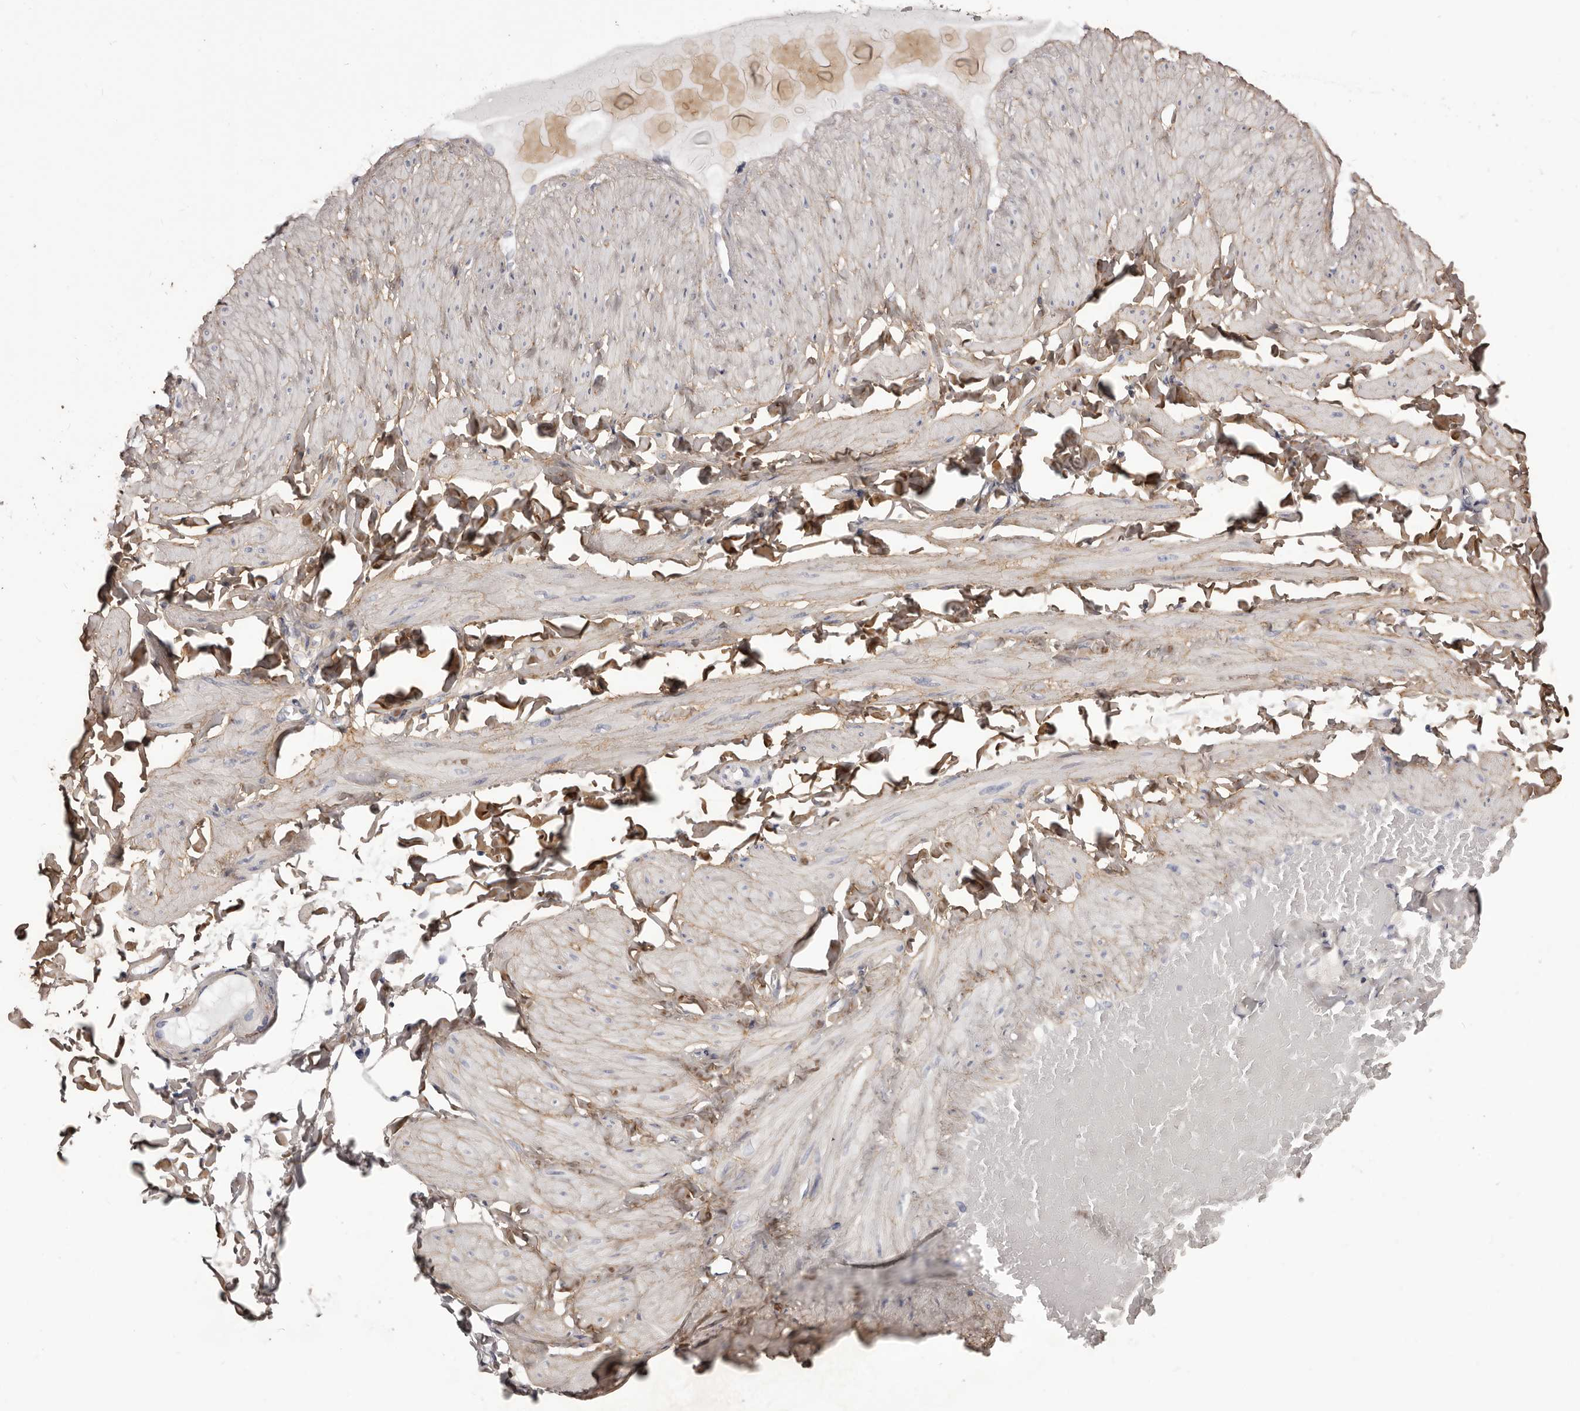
{"staining": {"intensity": "moderate", "quantity": ">75%", "location": "cytoplasmic/membranous"}, "tissue": "adipose tissue", "cell_type": "Adipocytes", "image_type": "normal", "snomed": [{"axis": "morphology", "description": "Normal tissue, NOS"}, {"axis": "topography", "description": "Adipose tissue"}, {"axis": "topography", "description": "Vascular tissue"}, {"axis": "topography", "description": "Peripheral nerve tissue"}], "caption": "Immunohistochemical staining of normal adipose tissue demonstrates medium levels of moderate cytoplasmic/membranous positivity in approximately >75% of adipocytes.", "gene": "COL6A1", "patient": {"sex": "male", "age": 25}}